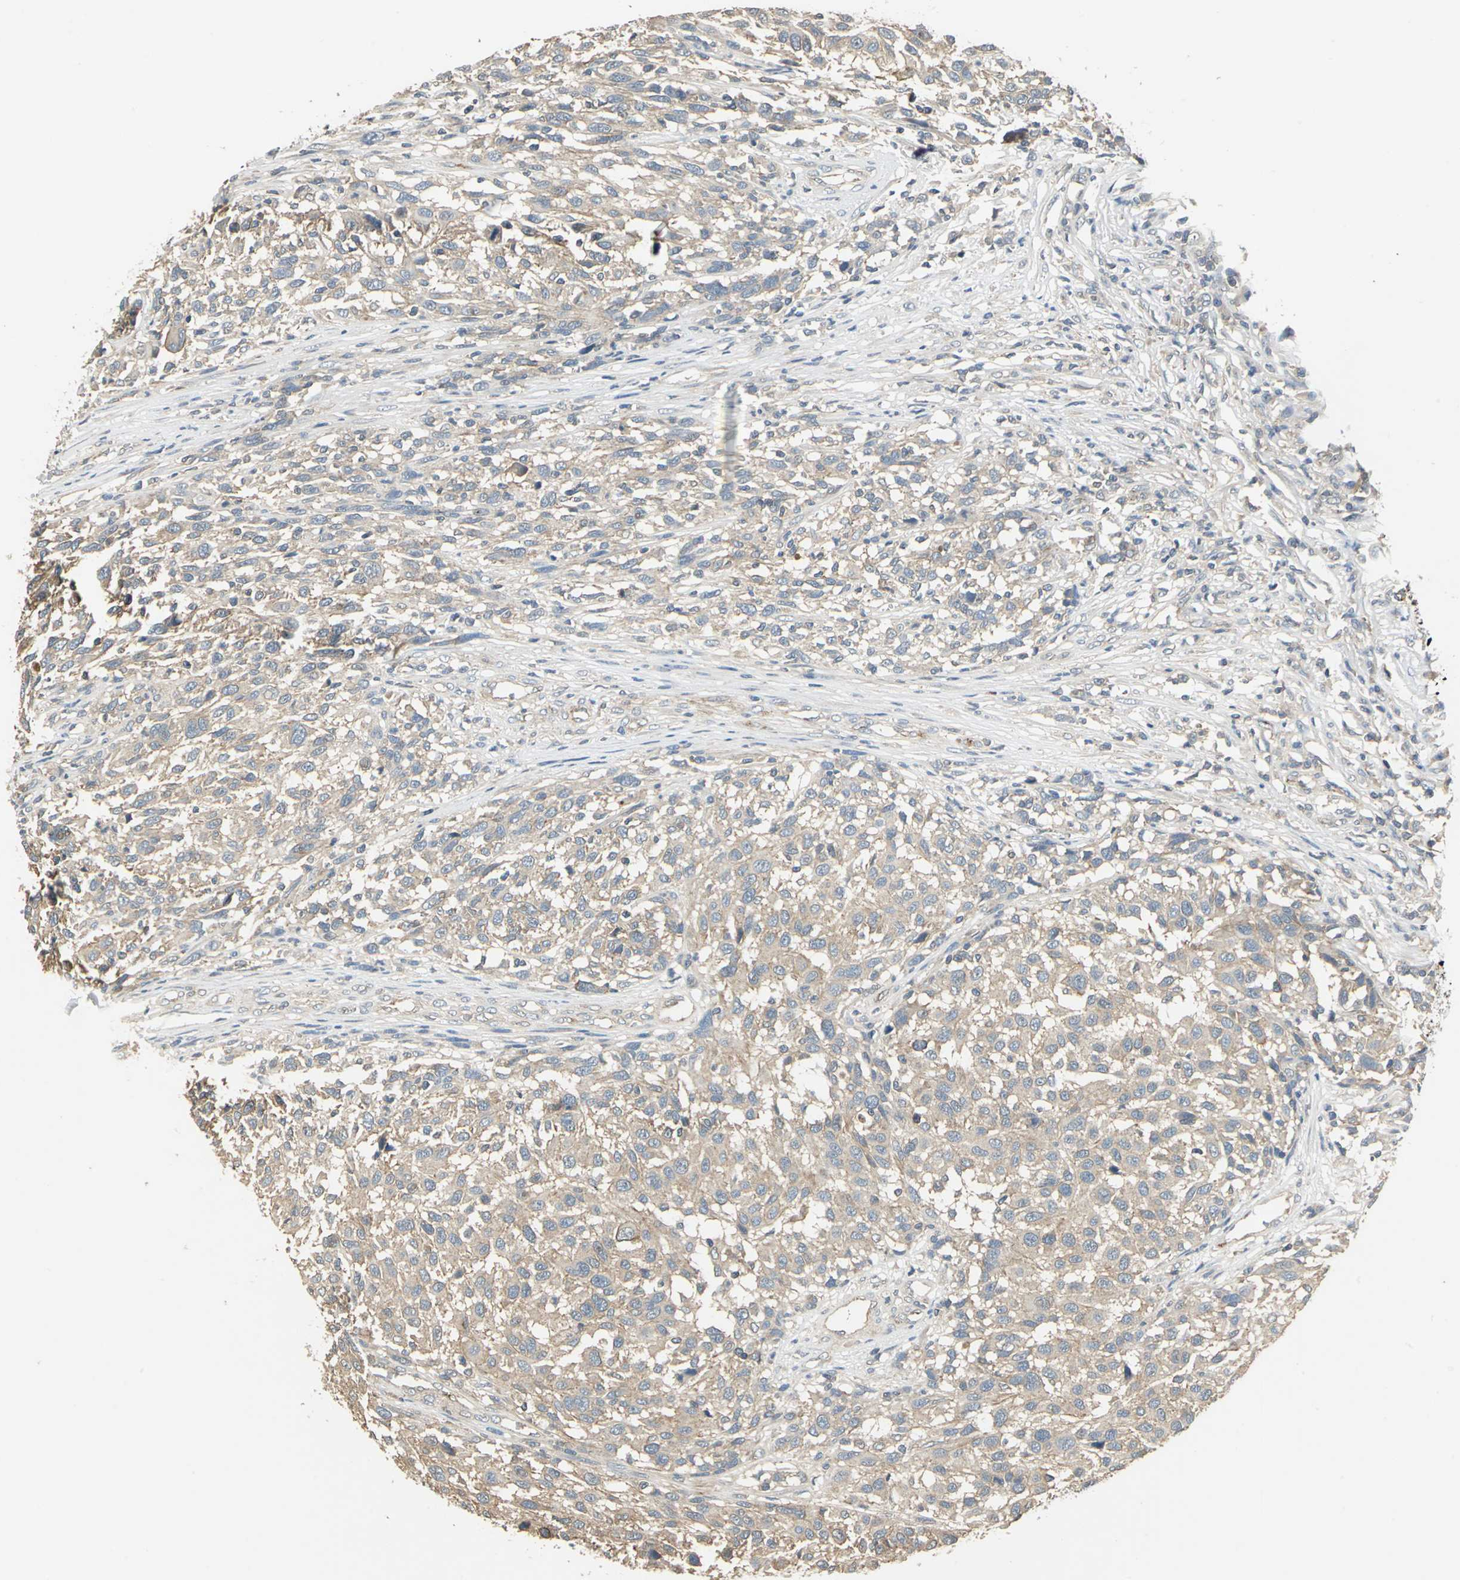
{"staining": {"intensity": "weak", "quantity": "25%-75%", "location": "cytoplasmic/membranous"}, "tissue": "melanoma", "cell_type": "Tumor cells", "image_type": "cancer", "snomed": [{"axis": "morphology", "description": "Malignant melanoma, Metastatic site"}, {"axis": "topography", "description": "Lymph node"}], "caption": "This is an image of immunohistochemistry staining of malignant melanoma (metastatic site), which shows weak expression in the cytoplasmic/membranous of tumor cells.", "gene": "RAPGEF1", "patient": {"sex": "male", "age": 61}}